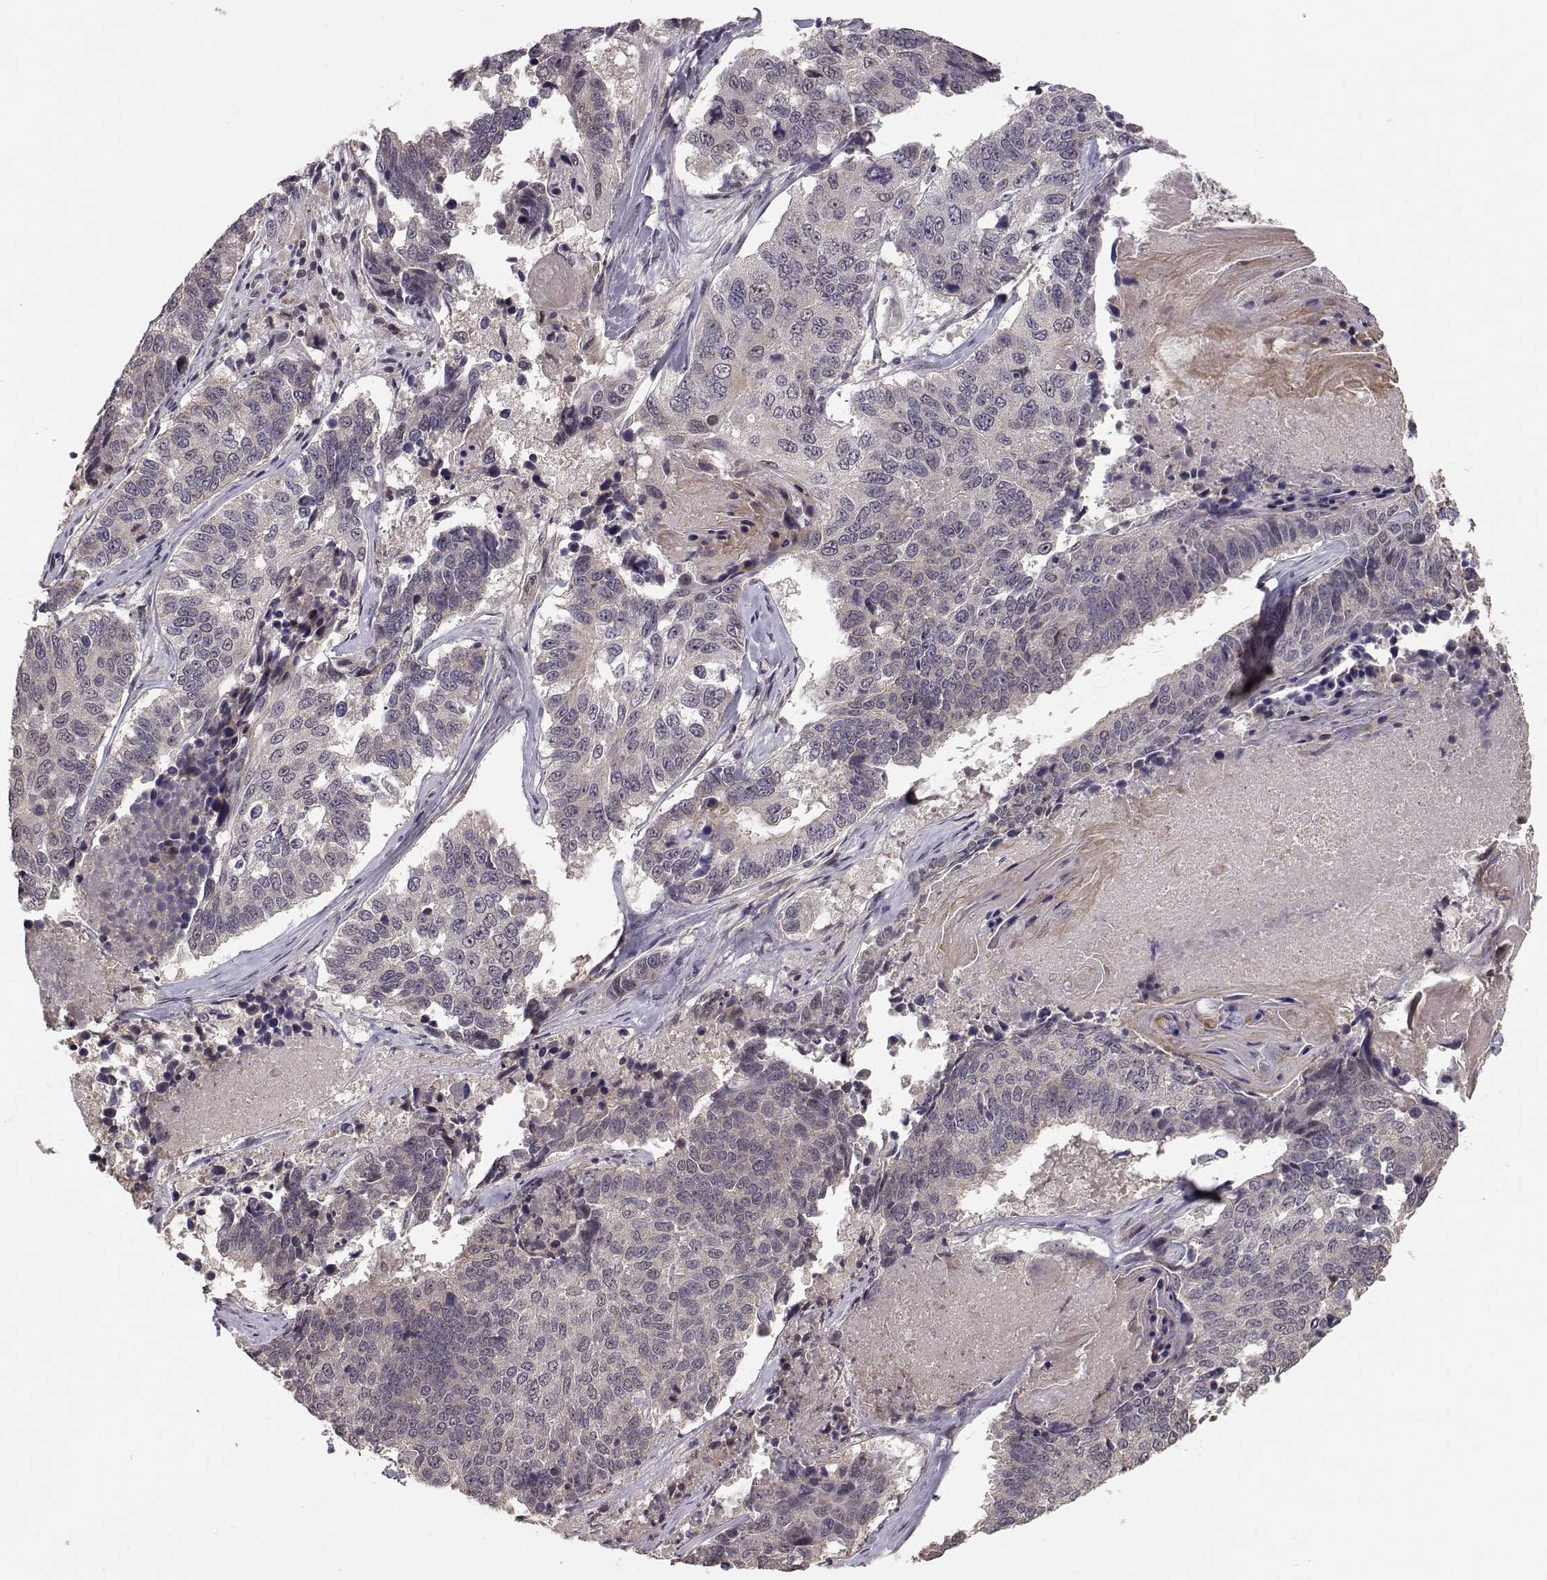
{"staining": {"intensity": "negative", "quantity": "none", "location": "none"}, "tissue": "lung cancer", "cell_type": "Tumor cells", "image_type": "cancer", "snomed": [{"axis": "morphology", "description": "Squamous cell carcinoma, NOS"}, {"axis": "topography", "description": "Lung"}], "caption": "This is a photomicrograph of IHC staining of lung cancer (squamous cell carcinoma), which shows no expression in tumor cells.", "gene": "PLEKHG3", "patient": {"sex": "male", "age": 73}}